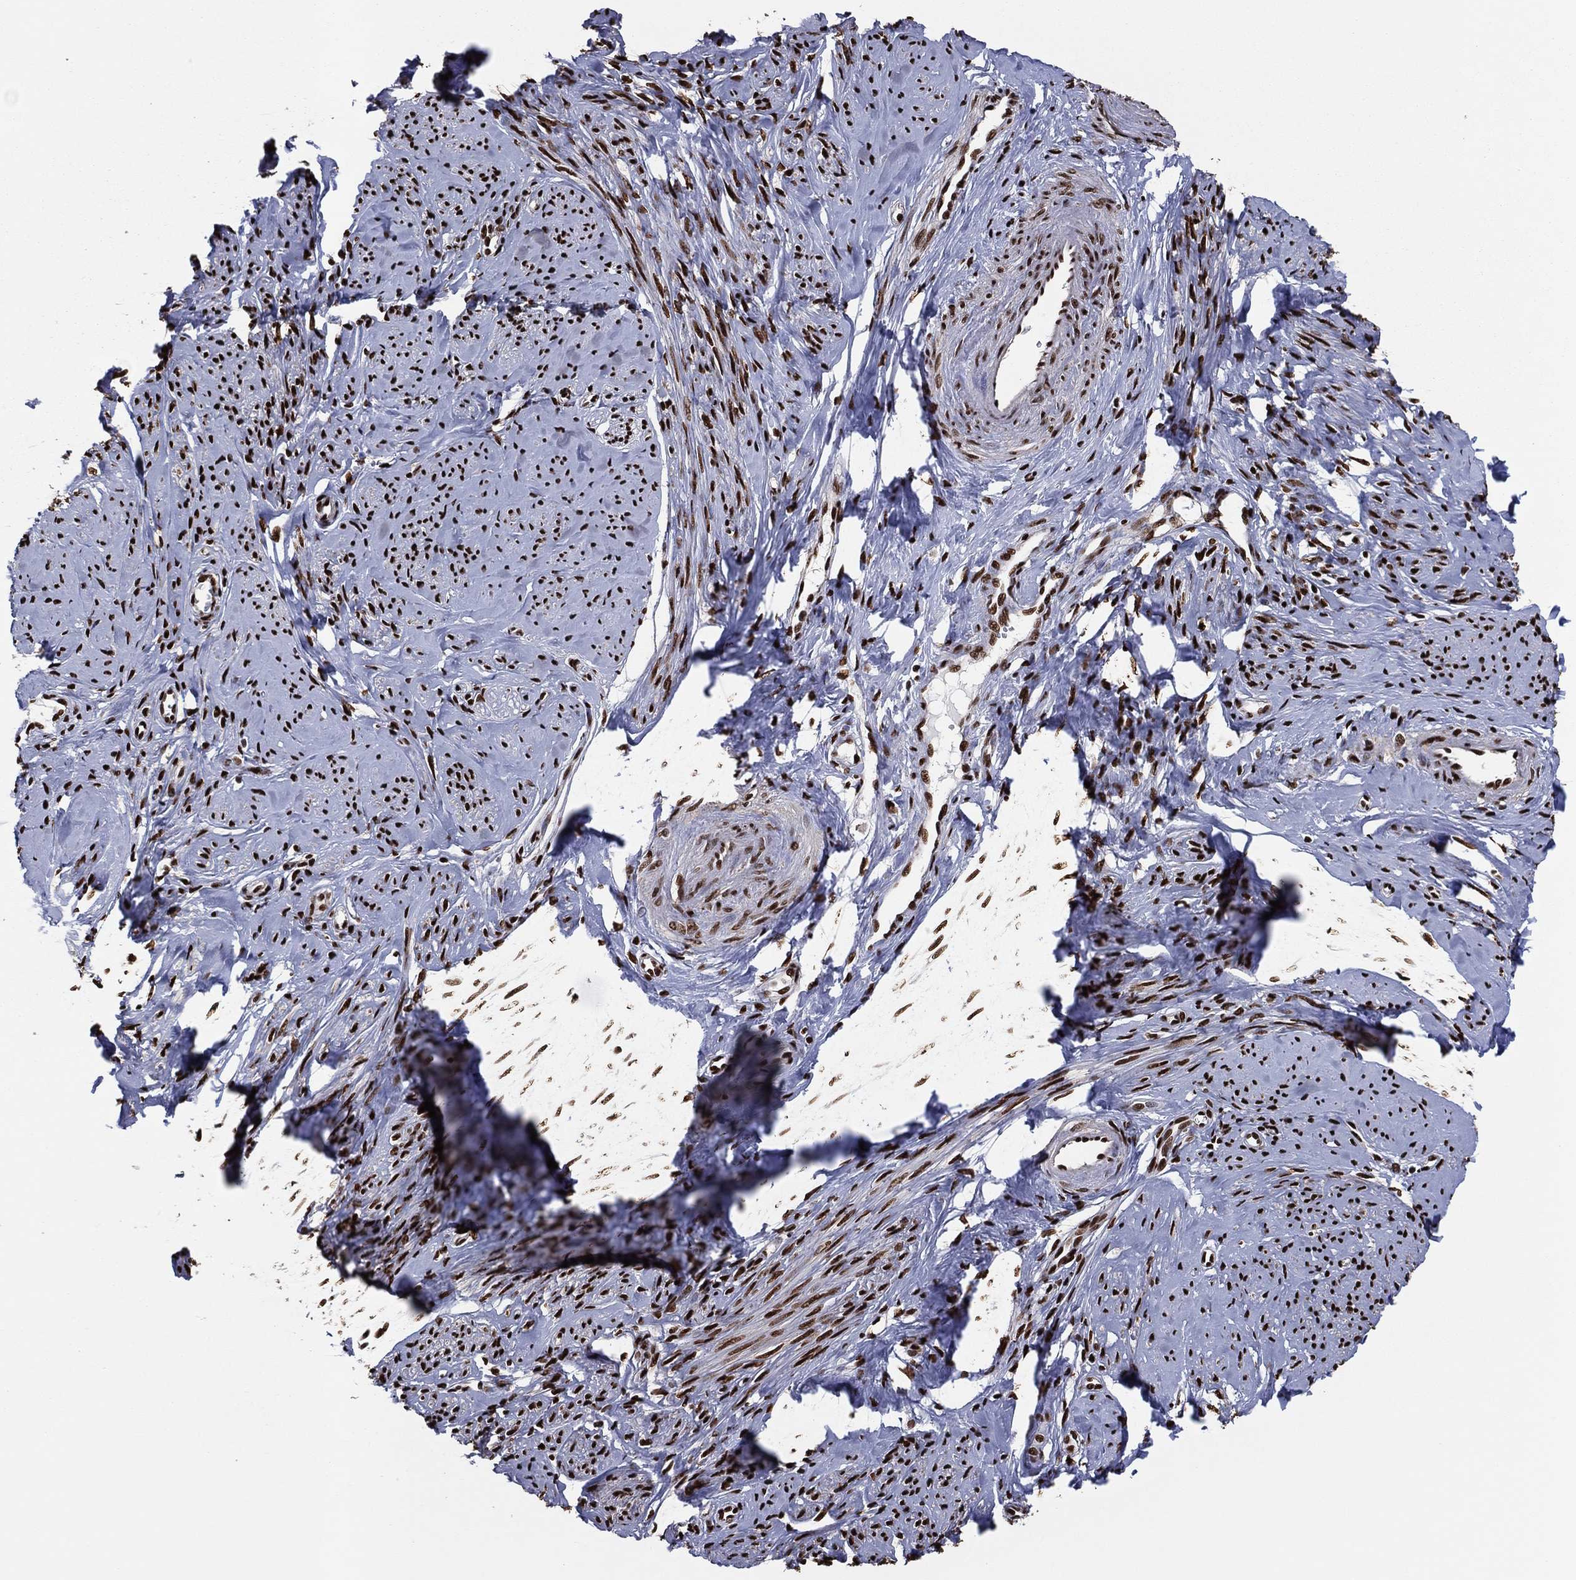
{"staining": {"intensity": "strong", "quantity": ">75%", "location": "nuclear"}, "tissue": "smooth muscle", "cell_type": "Smooth muscle cells", "image_type": "normal", "snomed": [{"axis": "morphology", "description": "Normal tissue, NOS"}, {"axis": "topography", "description": "Smooth muscle"}], "caption": "Immunohistochemical staining of normal smooth muscle exhibits >75% levels of strong nuclear protein expression in approximately >75% of smooth muscle cells.", "gene": "TP53BP1", "patient": {"sex": "female", "age": 48}}